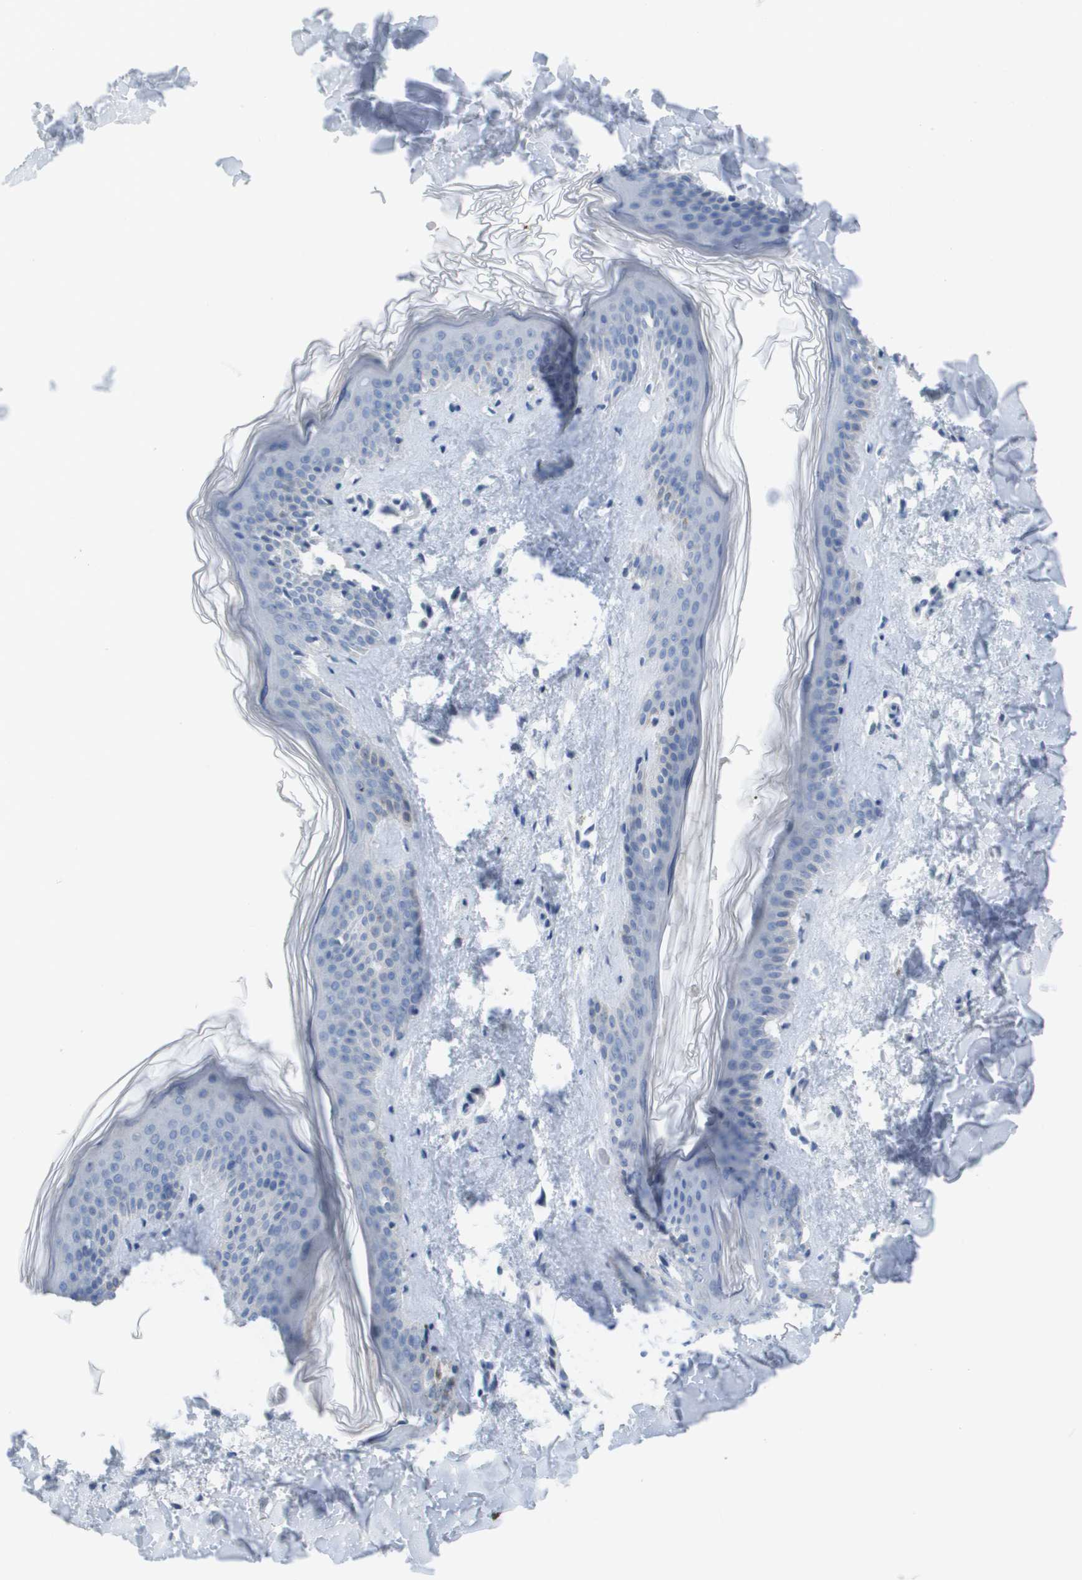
{"staining": {"intensity": "negative", "quantity": "none", "location": "none"}, "tissue": "skin", "cell_type": "Fibroblasts", "image_type": "normal", "snomed": [{"axis": "morphology", "description": "Normal tissue, NOS"}, {"axis": "topography", "description": "Skin"}], "caption": "Photomicrograph shows no protein staining in fibroblasts of normal skin. (IHC, brightfield microscopy, high magnification).", "gene": "PDE4A", "patient": {"sex": "female", "age": 41}}